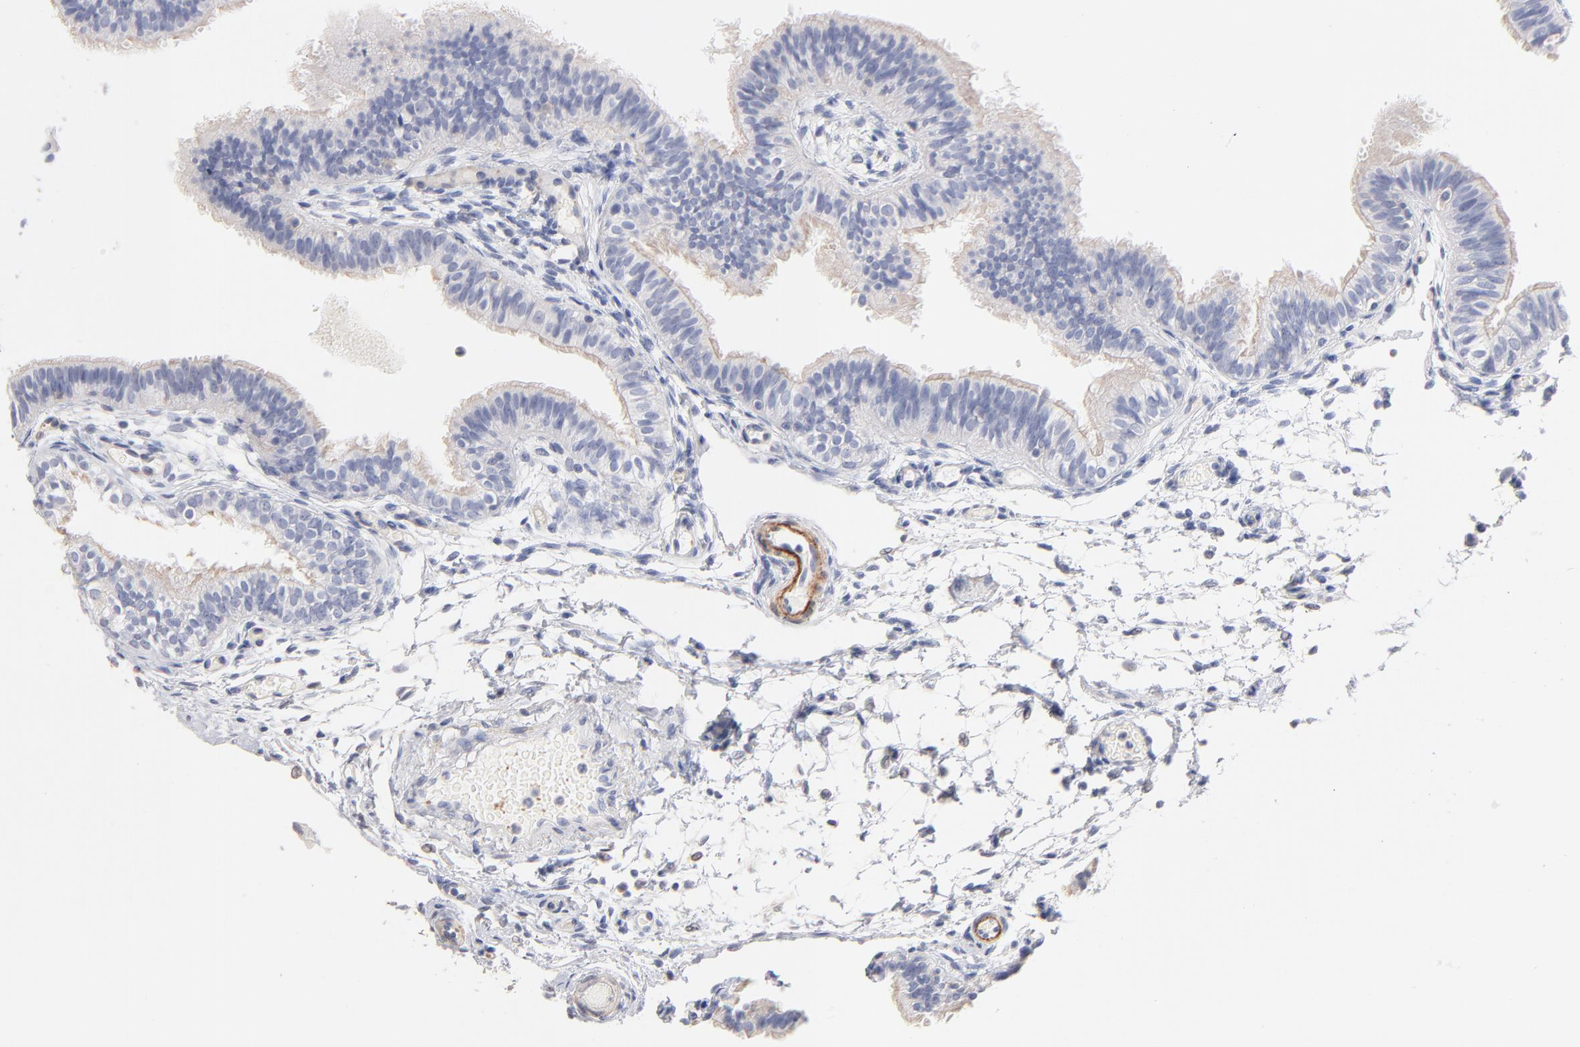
{"staining": {"intensity": "negative", "quantity": "none", "location": "none"}, "tissue": "fallopian tube", "cell_type": "Glandular cells", "image_type": "normal", "snomed": [{"axis": "morphology", "description": "Normal tissue, NOS"}, {"axis": "morphology", "description": "Dermoid, NOS"}, {"axis": "topography", "description": "Fallopian tube"}], "caption": "A histopathology image of fallopian tube stained for a protein reveals no brown staining in glandular cells. (DAB immunohistochemistry, high magnification).", "gene": "ITGA8", "patient": {"sex": "female", "age": 33}}